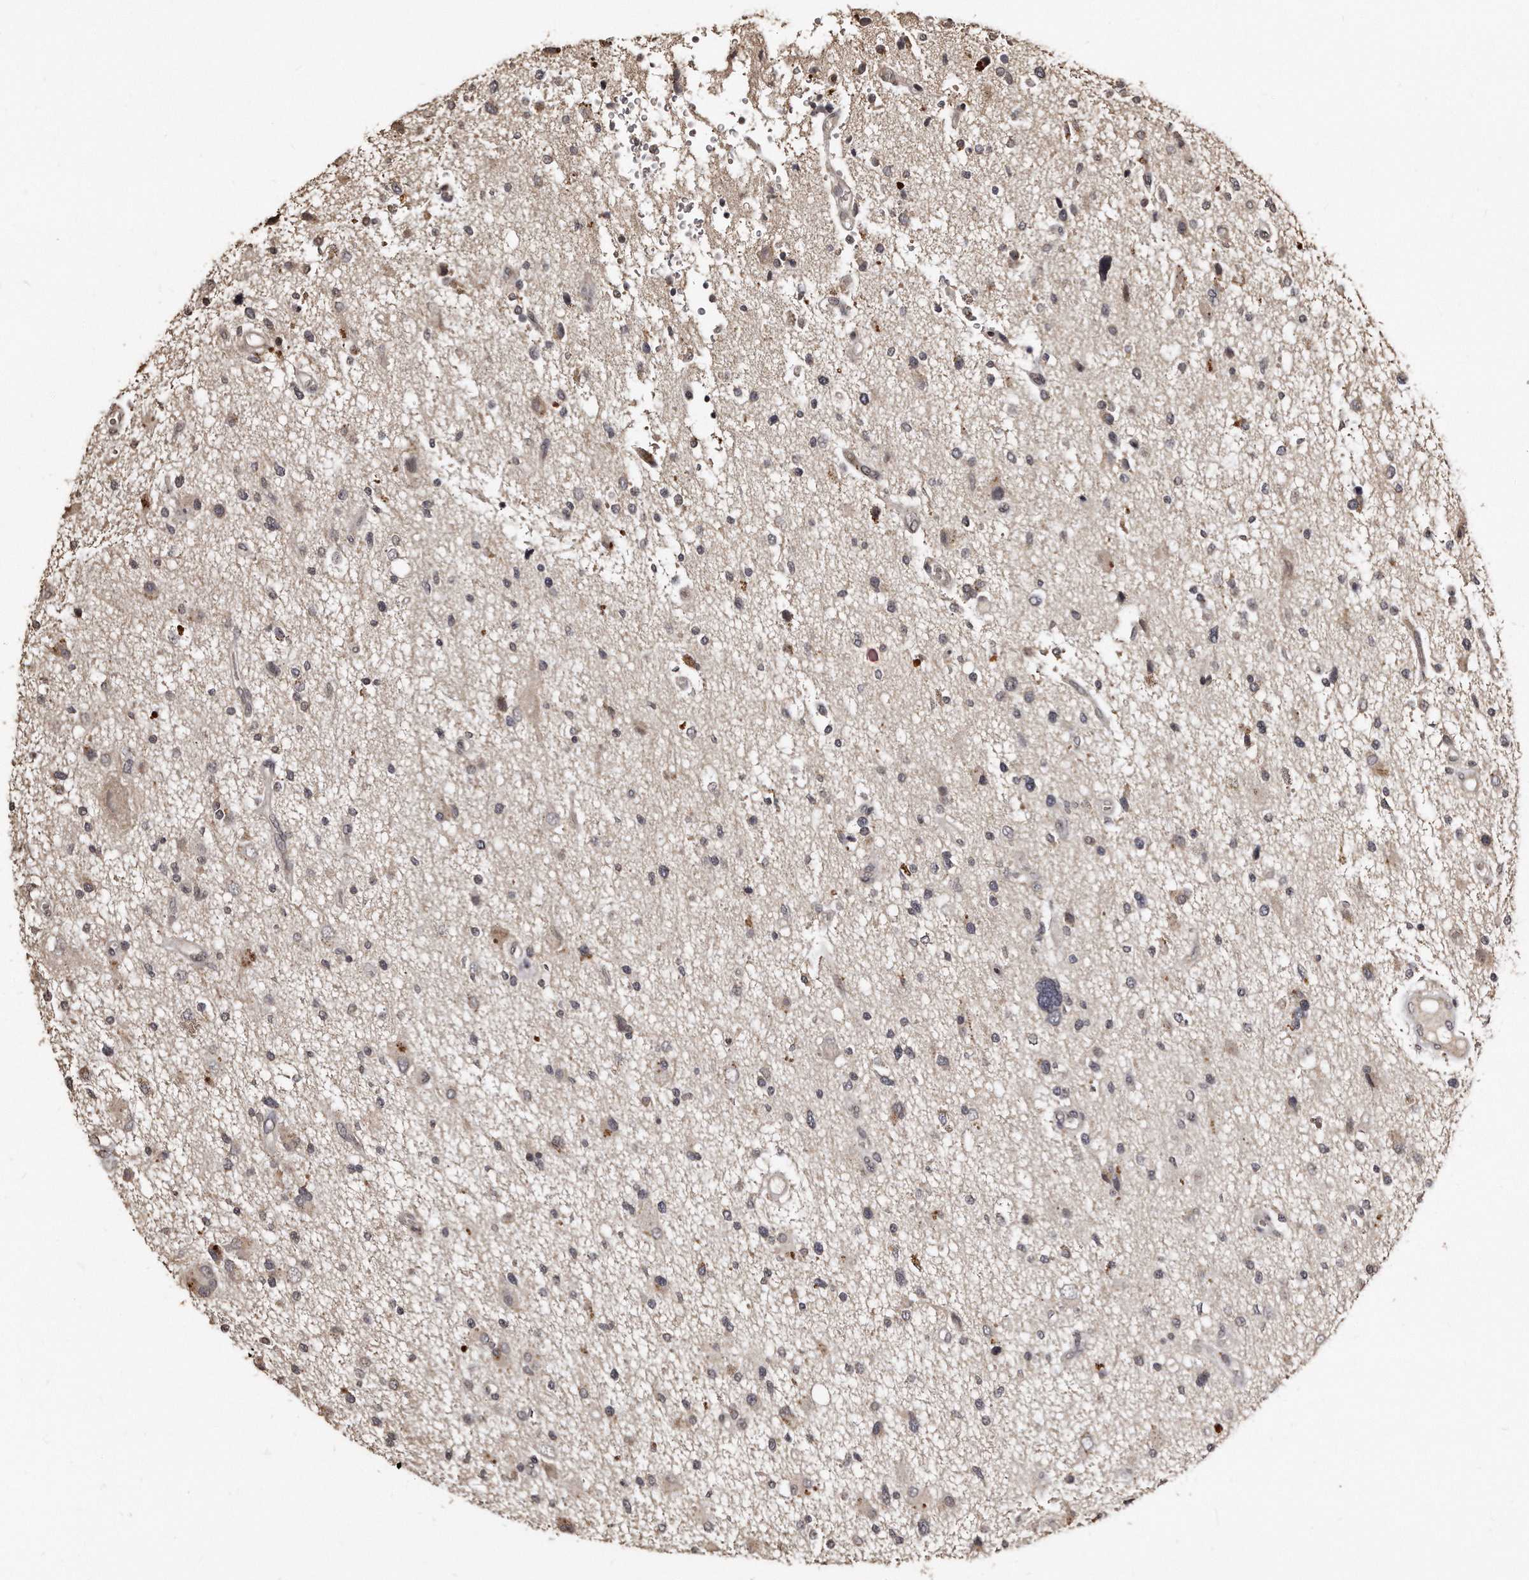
{"staining": {"intensity": "weak", "quantity": "<25%", "location": "cytoplasmic/membranous,nuclear"}, "tissue": "glioma", "cell_type": "Tumor cells", "image_type": "cancer", "snomed": [{"axis": "morphology", "description": "Glioma, malignant, High grade"}, {"axis": "topography", "description": "Brain"}], "caption": "A histopathology image of glioma stained for a protein displays no brown staining in tumor cells.", "gene": "TSHR", "patient": {"sex": "male", "age": 33}}